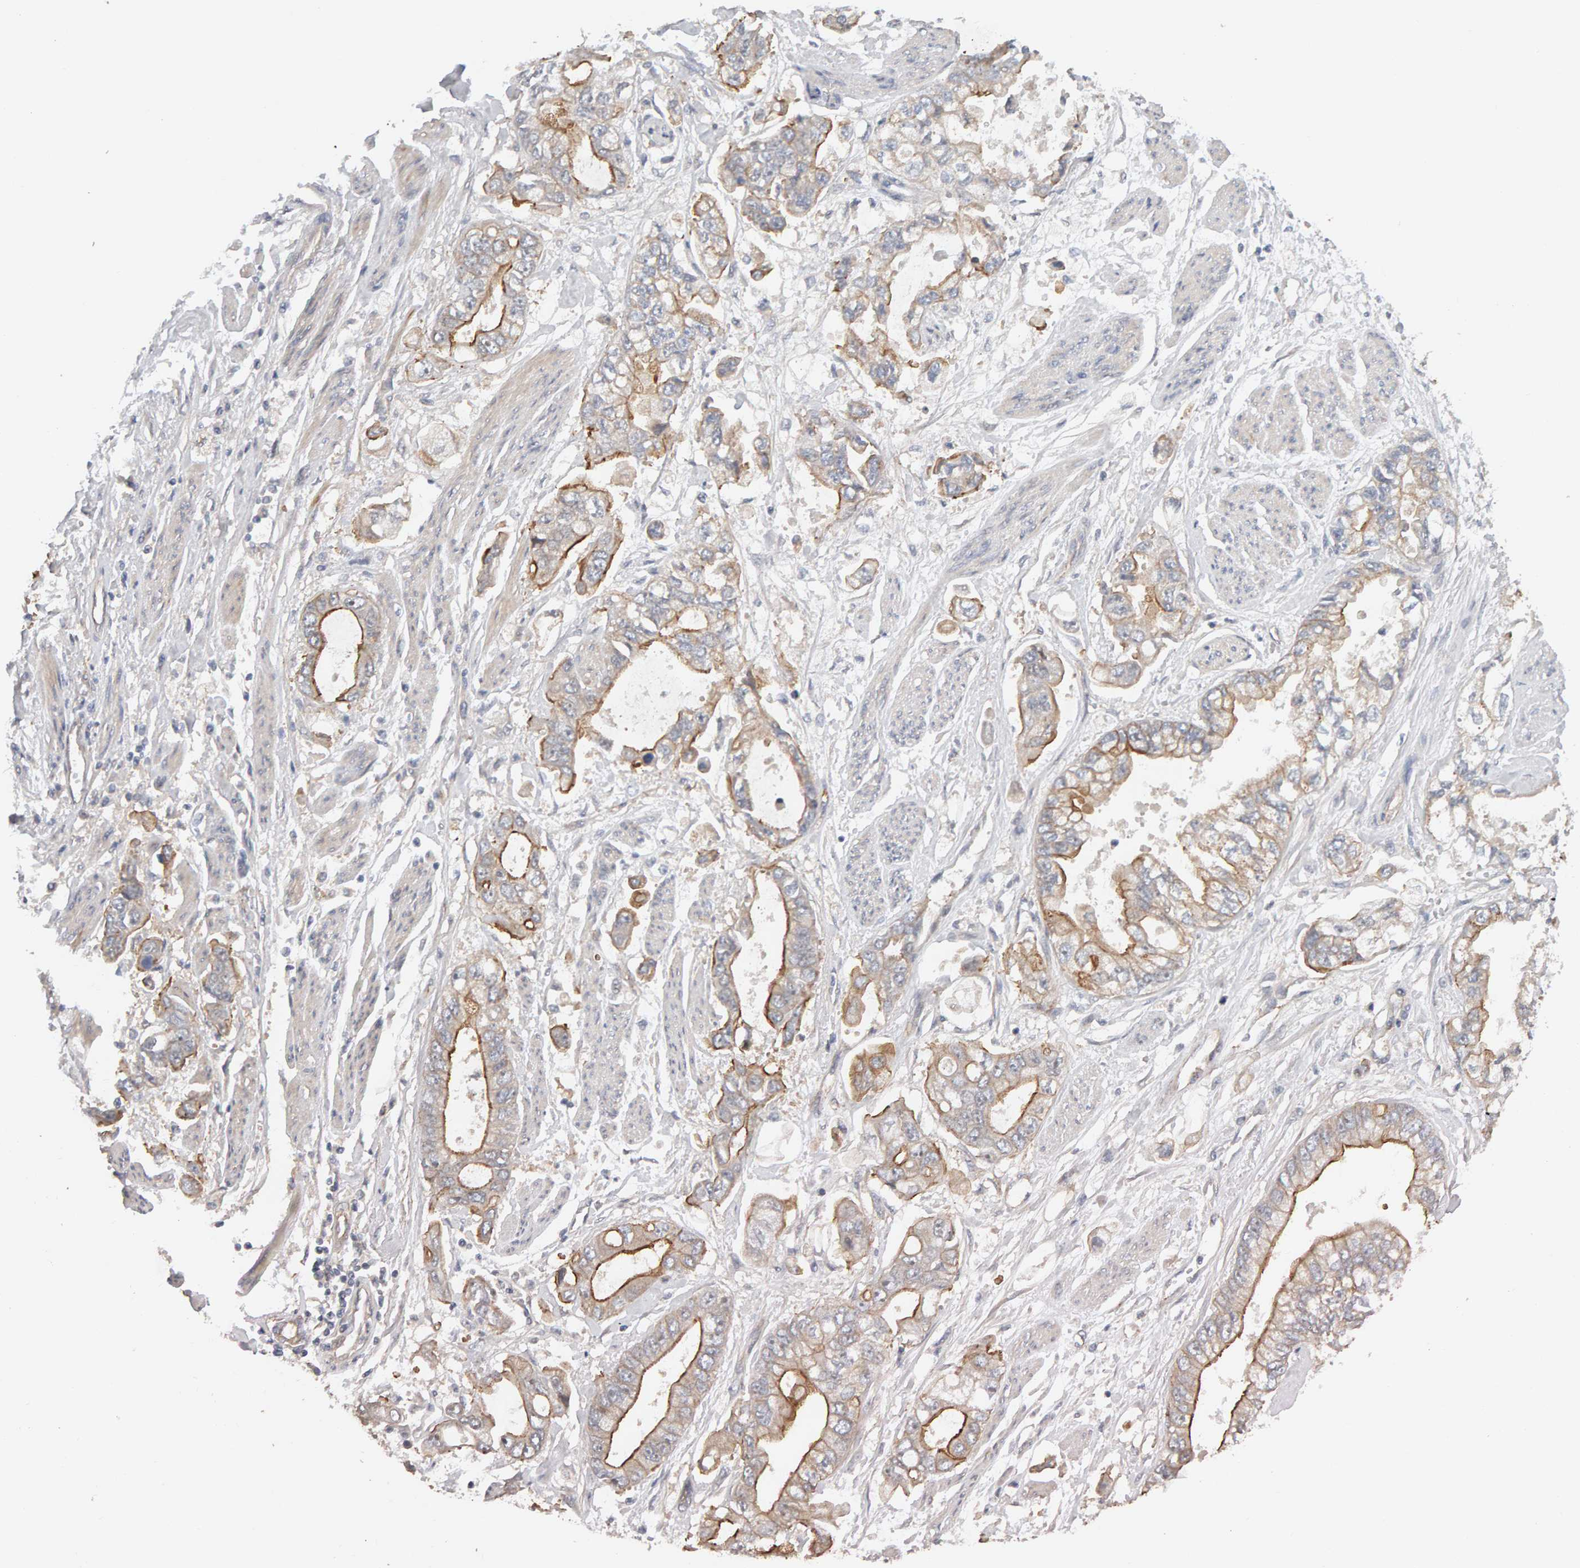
{"staining": {"intensity": "moderate", "quantity": "25%-75%", "location": "cytoplasmic/membranous"}, "tissue": "stomach cancer", "cell_type": "Tumor cells", "image_type": "cancer", "snomed": [{"axis": "morphology", "description": "Normal tissue, NOS"}, {"axis": "morphology", "description": "Adenocarcinoma, NOS"}, {"axis": "topography", "description": "Stomach"}], "caption": "High-power microscopy captured an immunohistochemistry (IHC) histopathology image of adenocarcinoma (stomach), revealing moderate cytoplasmic/membranous staining in about 25%-75% of tumor cells.", "gene": "PPP1R16A", "patient": {"sex": "male", "age": 62}}